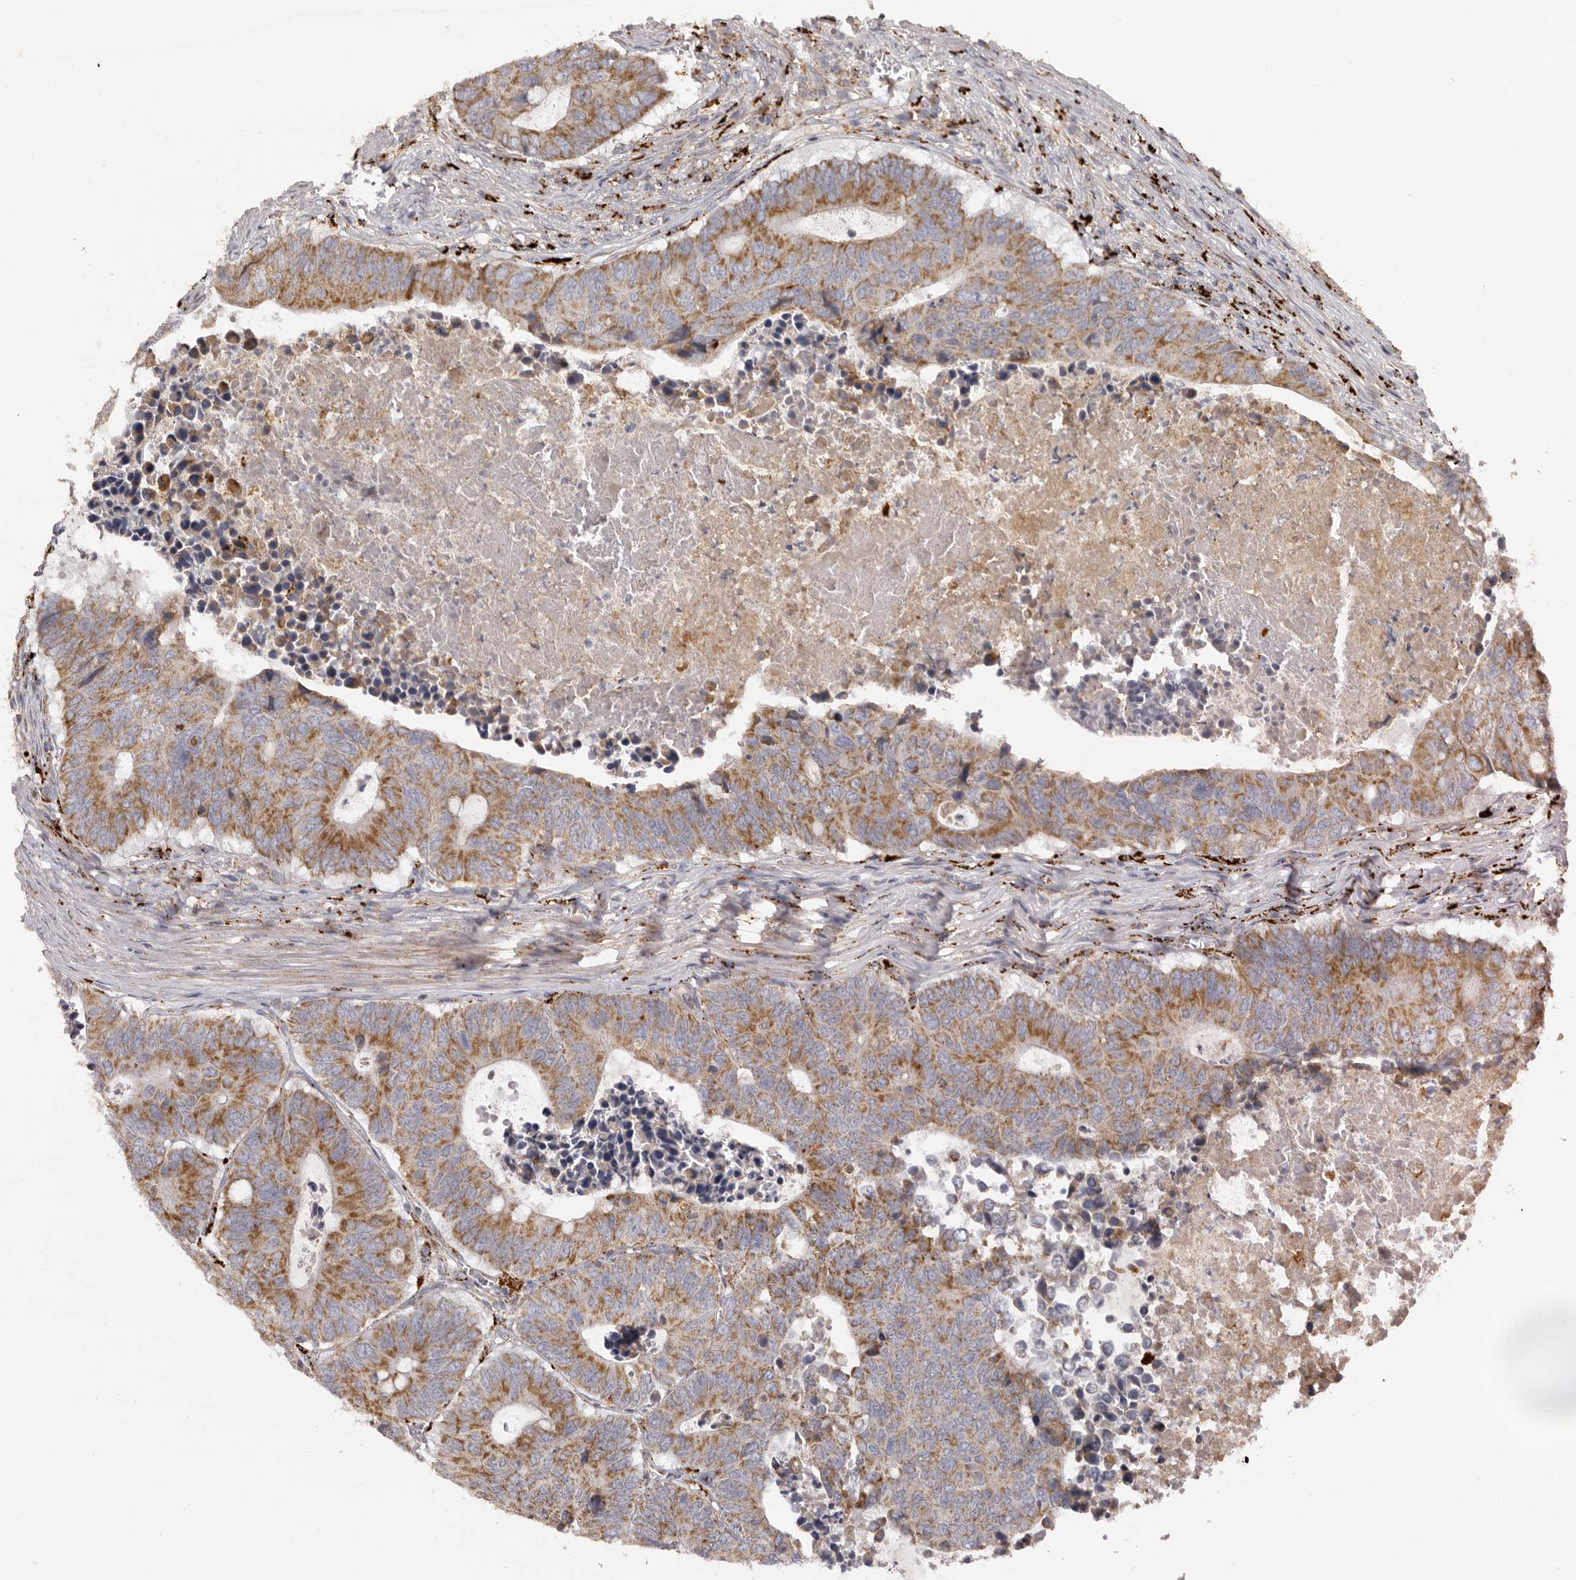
{"staining": {"intensity": "moderate", "quantity": ">75%", "location": "cytoplasmic/membranous"}, "tissue": "colorectal cancer", "cell_type": "Tumor cells", "image_type": "cancer", "snomed": [{"axis": "morphology", "description": "Adenocarcinoma, NOS"}, {"axis": "topography", "description": "Colon"}], "caption": "A brown stain shows moderate cytoplasmic/membranous expression of a protein in human colorectal cancer (adenocarcinoma) tumor cells.", "gene": "MECR", "patient": {"sex": "male", "age": 87}}